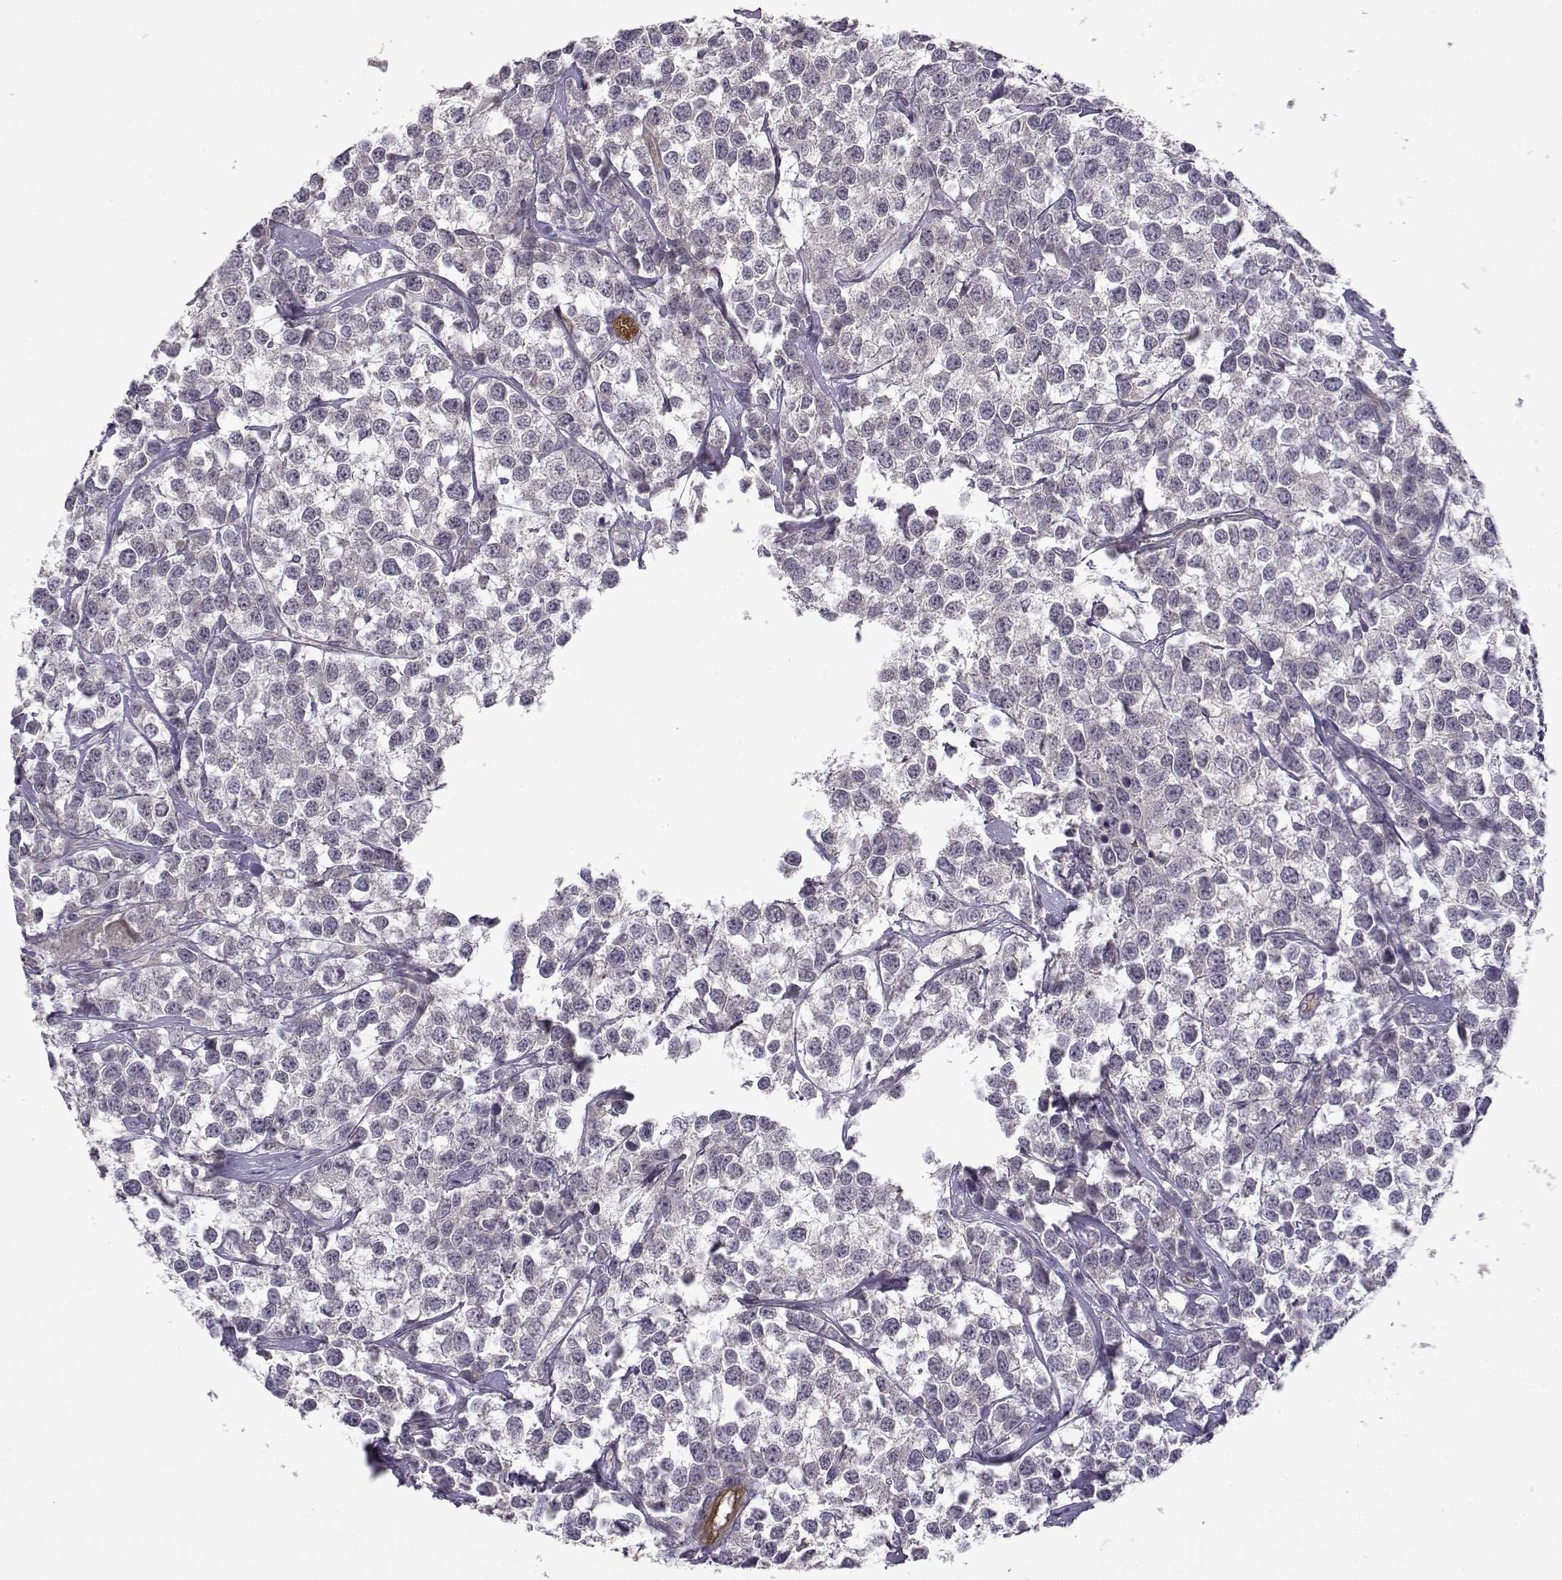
{"staining": {"intensity": "negative", "quantity": "none", "location": "none"}, "tissue": "testis cancer", "cell_type": "Tumor cells", "image_type": "cancer", "snomed": [{"axis": "morphology", "description": "Seminoma, NOS"}, {"axis": "topography", "description": "Testis"}], "caption": "This is an immunohistochemistry (IHC) histopathology image of seminoma (testis). There is no expression in tumor cells.", "gene": "BMX", "patient": {"sex": "male", "age": 59}}